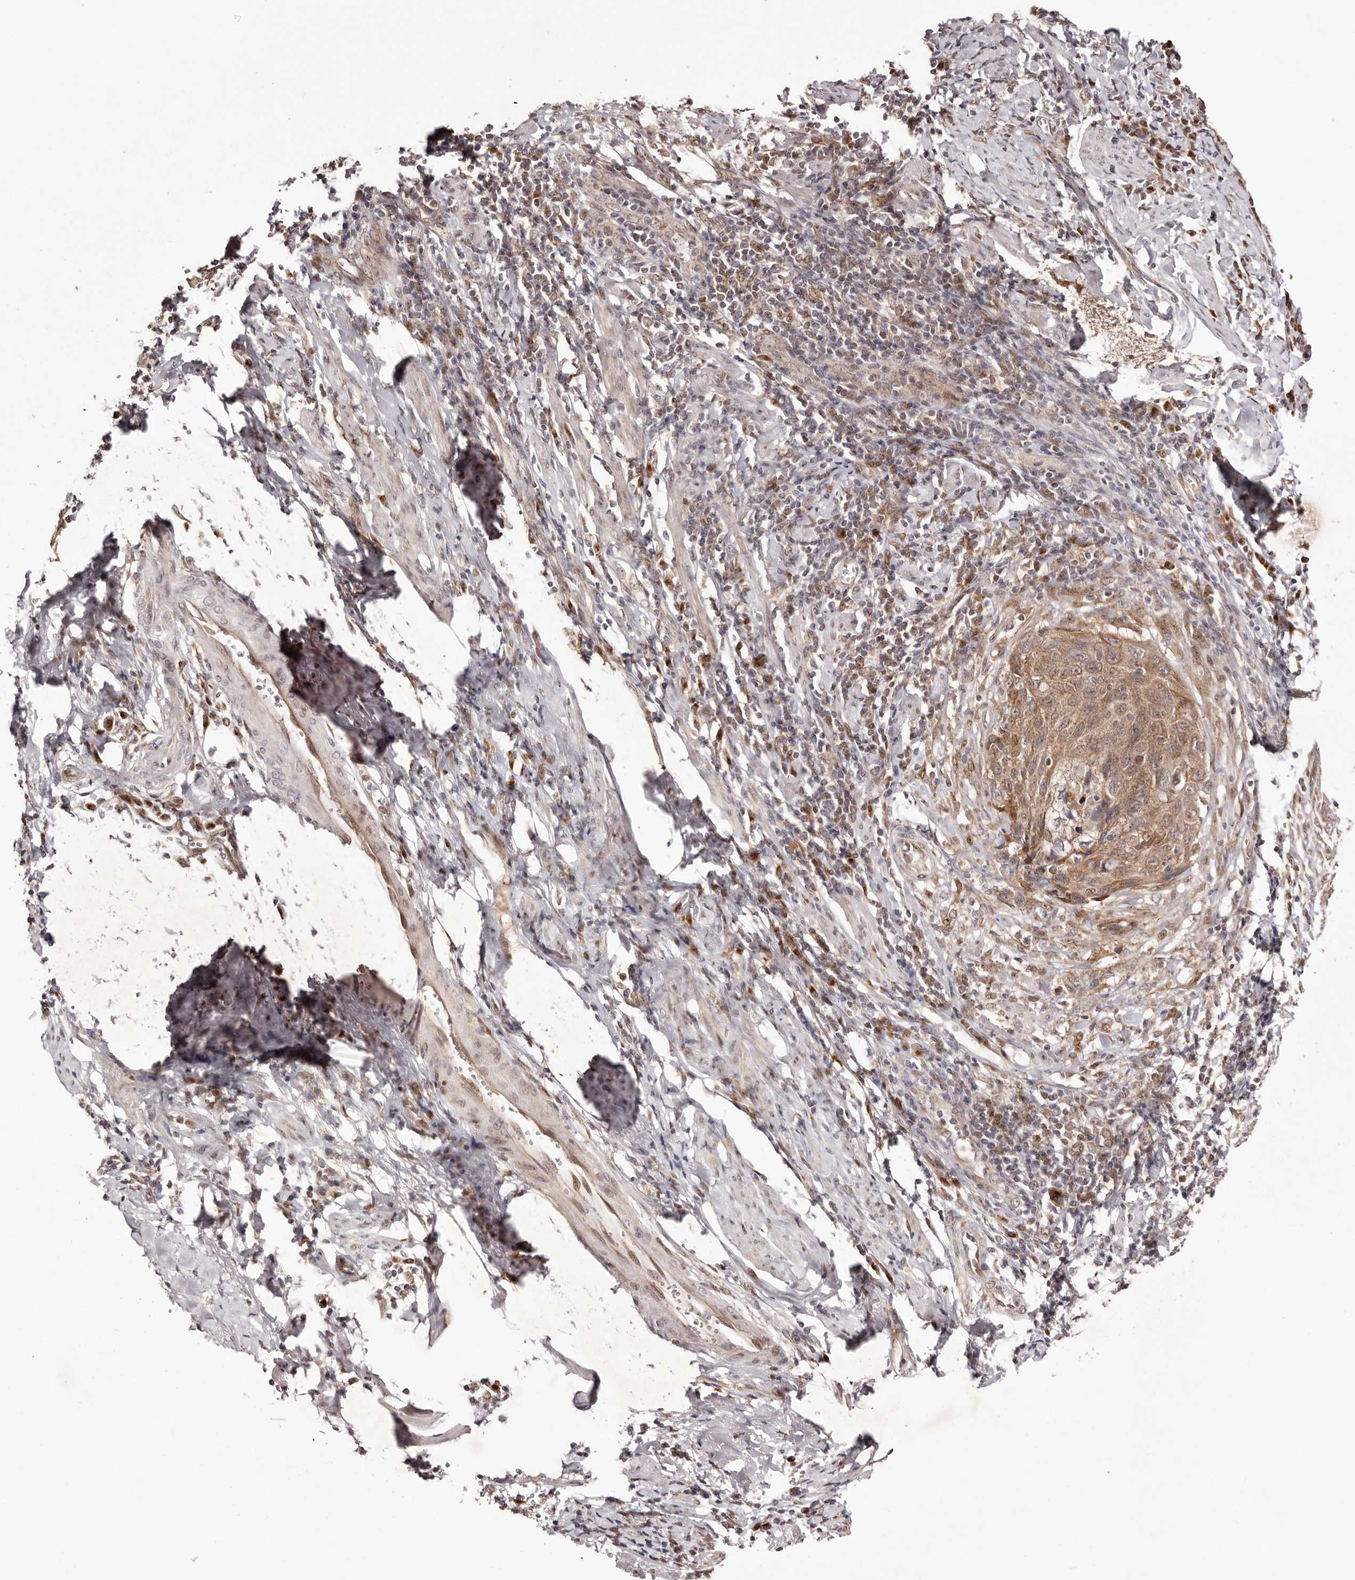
{"staining": {"intensity": "moderate", "quantity": ">75%", "location": "cytoplasmic/membranous"}, "tissue": "cervical cancer", "cell_type": "Tumor cells", "image_type": "cancer", "snomed": [{"axis": "morphology", "description": "Squamous cell carcinoma, NOS"}, {"axis": "topography", "description": "Cervix"}], "caption": "IHC of squamous cell carcinoma (cervical) shows medium levels of moderate cytoplasmic/membranous positivity in approximately >75% of tumor cells. IHC stains the protein in brown and the nuclei are stained blue.", "gene": "EGR3", "patient": {"sex": "female", "age": 53}}